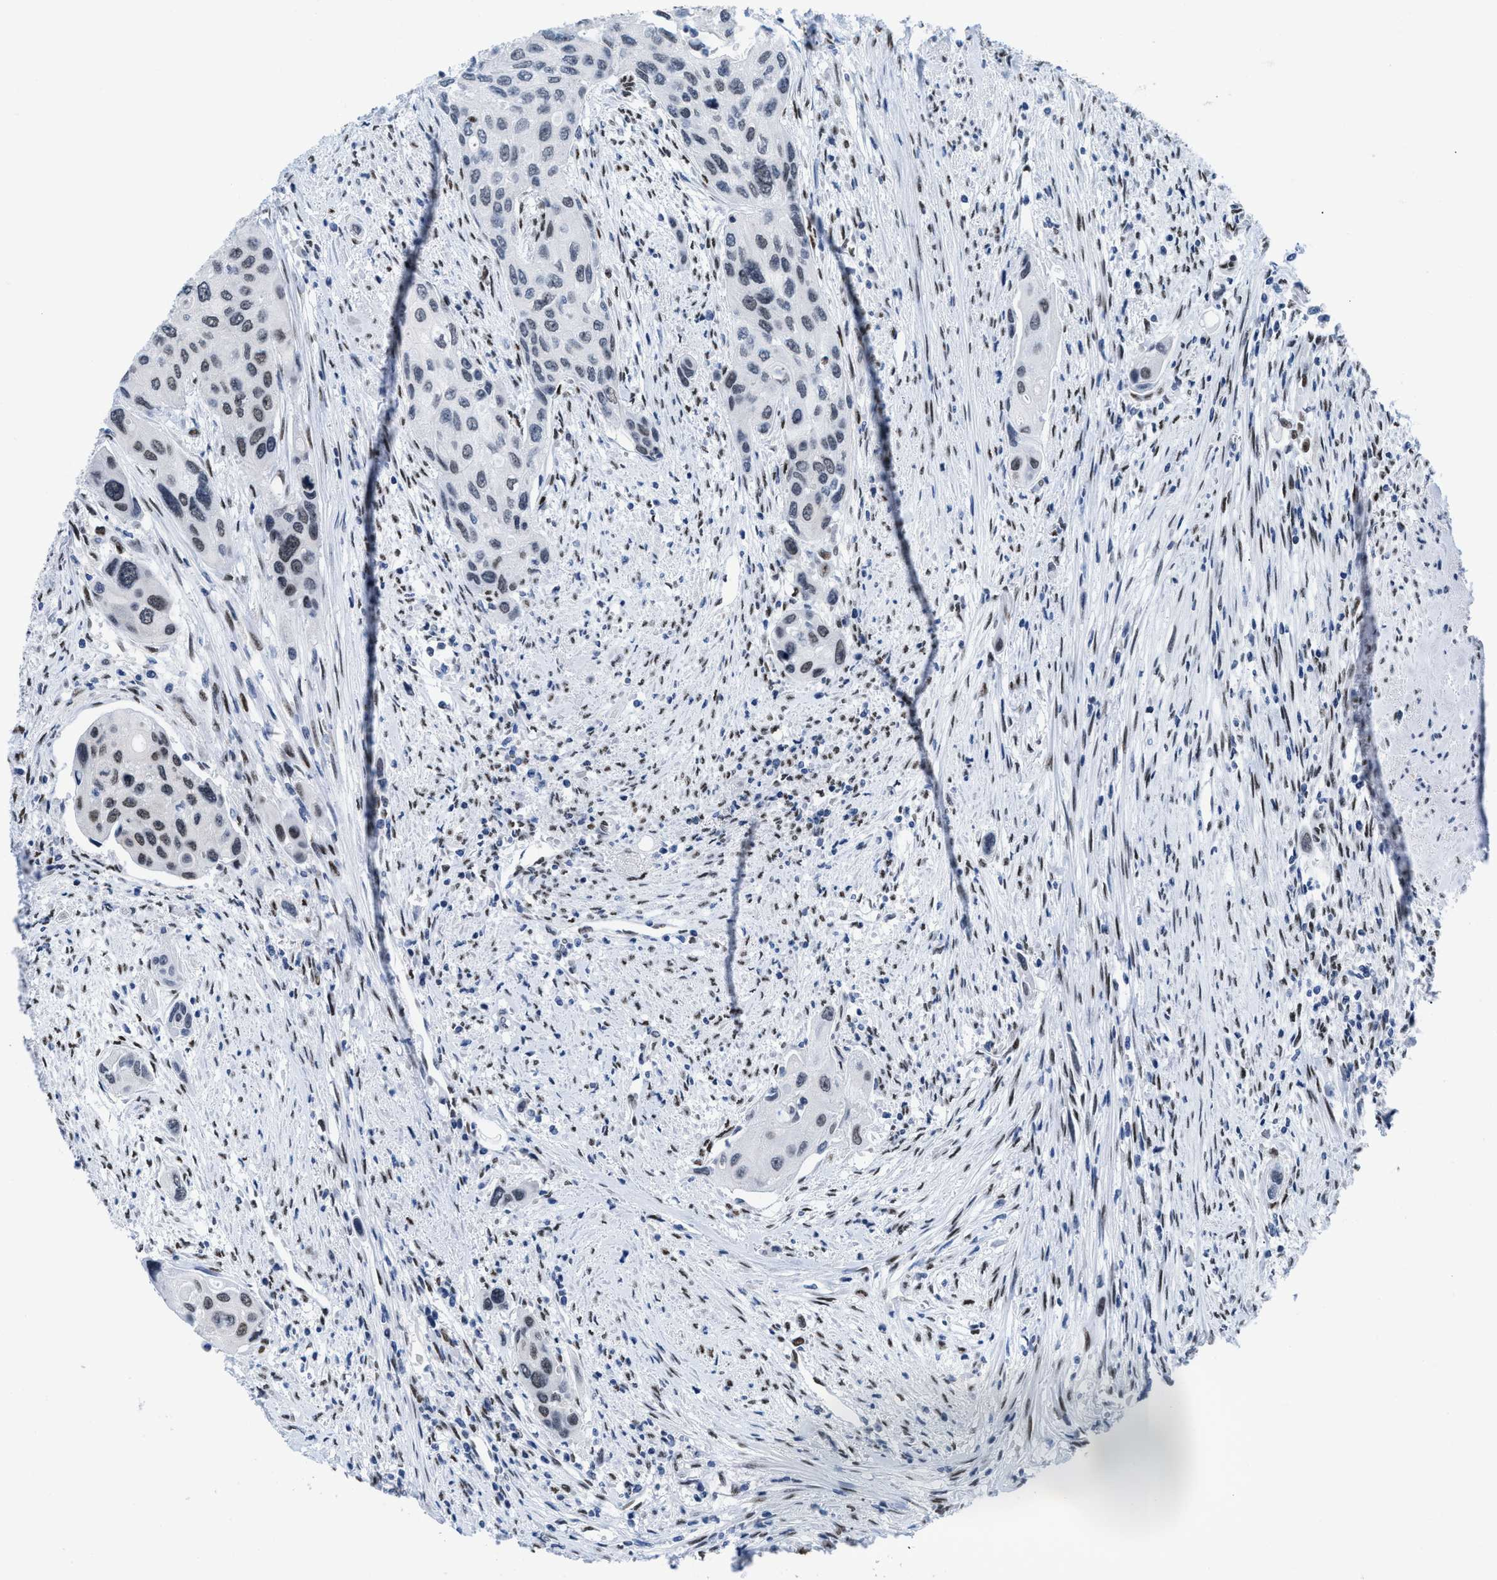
{"staining": {"intensity": "moderate", "quantity": "25%-75%", "location": "nuclear"}, "tissue": "urothelial cancer", "cell_type": "Tumor cells", "image_type": "cancer", "snomed": [{"axis": "morphology", "description": "Urothelial carcinoma, High grade"}, {"axis": "topography", "description": "Urinary bladder"}], "caption": "Immunohistochemistry (IHC) image of urothelial cancer stained for a protein (brown), which demonstrates medium levels of moderate nuclear expression in approximately 25%-75% of tumor cells.", "gene": "CTBP1", "patient": {"sex": "female", "age": 56}}